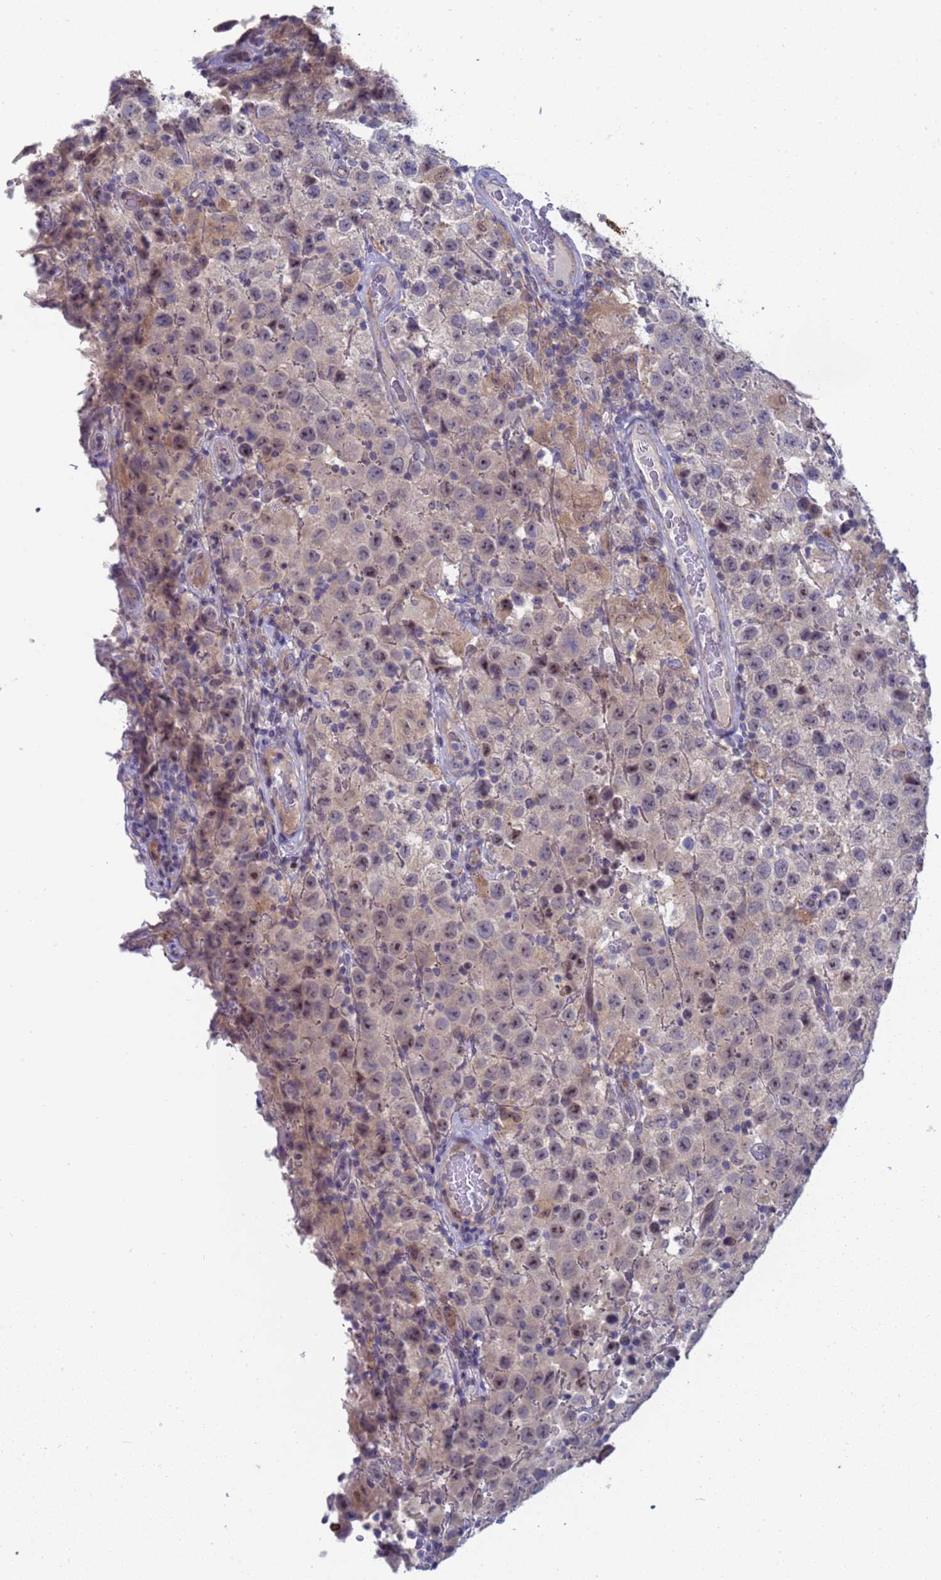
{"staining": {"intensity": "moderate", "quantity": "<25%", "location": "nuclear"}, "tissue": "testis cancer", "cell_type": "Tumor cells", "image_type": "cancer", "snomed": [{"axis": "morphology", "description": "Seminoma, NOS"}, {"axis": "morphology", "description": "Carcinoma, Embryonal, NOS"}, {"axis": "topography", "description": "Testis"}], "caption": "Immunohistochemical staining of human testis embryonal carcinoma shows moderate nuclear protein staining in about <25% of tumor cells.", "gene": "ENOSF1", "patient": {"sex": "male", "age": 41}}